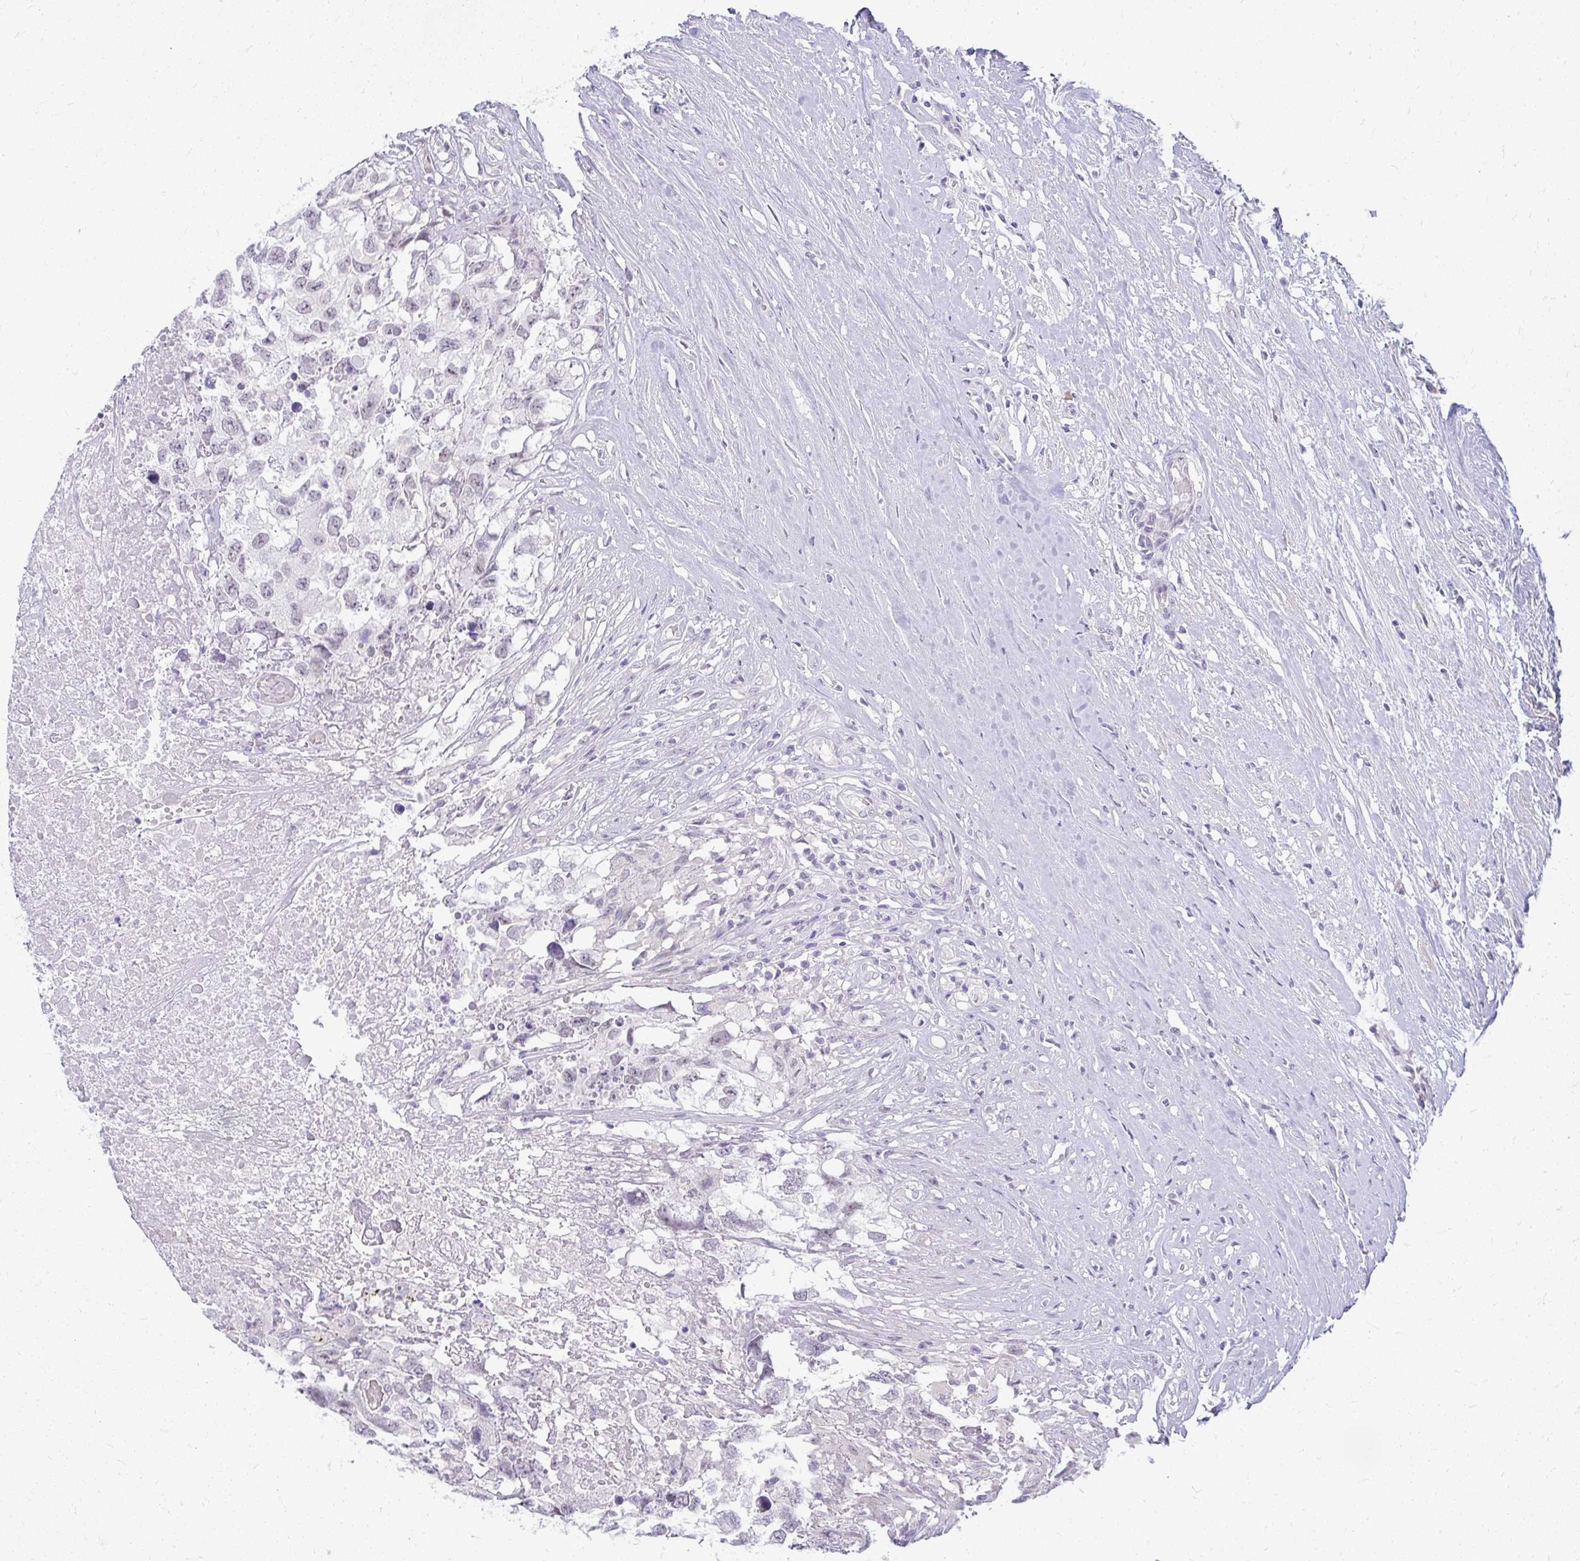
{"staining": {"intensity": "negative", "quantity": "none", "location": "none"}, "tissue": "testis cancer", "cell_type": "Tumor cells", "image_type": "cancer", "snomed": [{"axis": "morphology", "description": "Carcinoma, Embryonal, NOS"}, {"axis": "topography", "description": "Testis"}], "caption": "DAB (3,3'-diaminobenzidine) immunohistochemical staining of human testis cancer (embryonal carcinoma) reveals no significant staining in tumor cells.", "gene": "TEX33", "patient": {"sex": "male", "age": 83}}